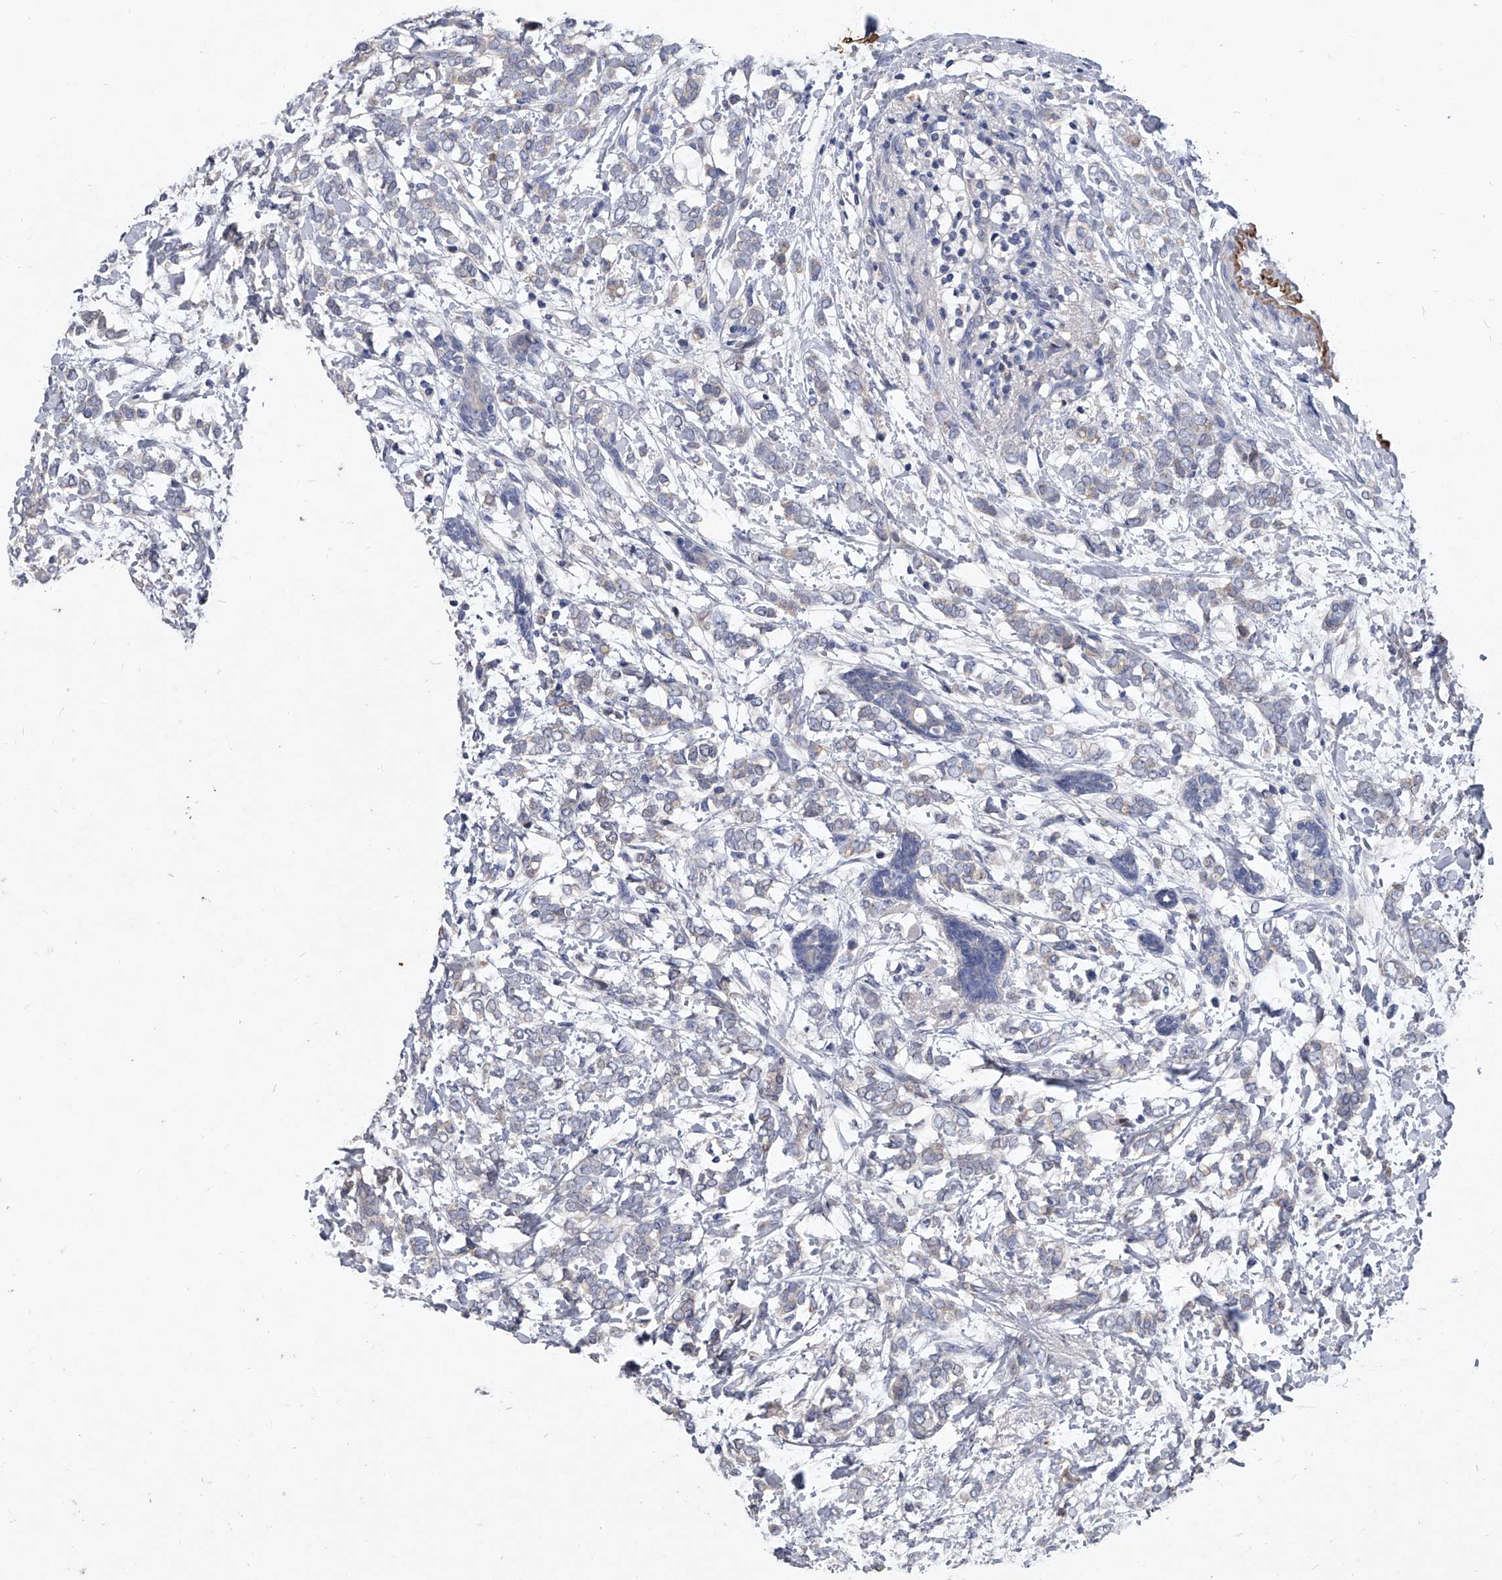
{"staining": {"intensity": "negative", "quantity": "none", "location": "none"}, "tissue": "breast cancer", "cell_type": "Tumor cells", "image_type": "cancer", "snomed": [{"axis": "morphology", "description": "Normal tissue, NOS"}, {"axis": "morphology", "description": "Lobular carcinoma"}, {"axis": "topography", "description": "Breast"}], "caption": "Protein analysis of breast cancer (lobular carcinoma) displays no significant expression in tumor cells.", "gene": "C5", "patient": {"sex": "female", "age": 47}}